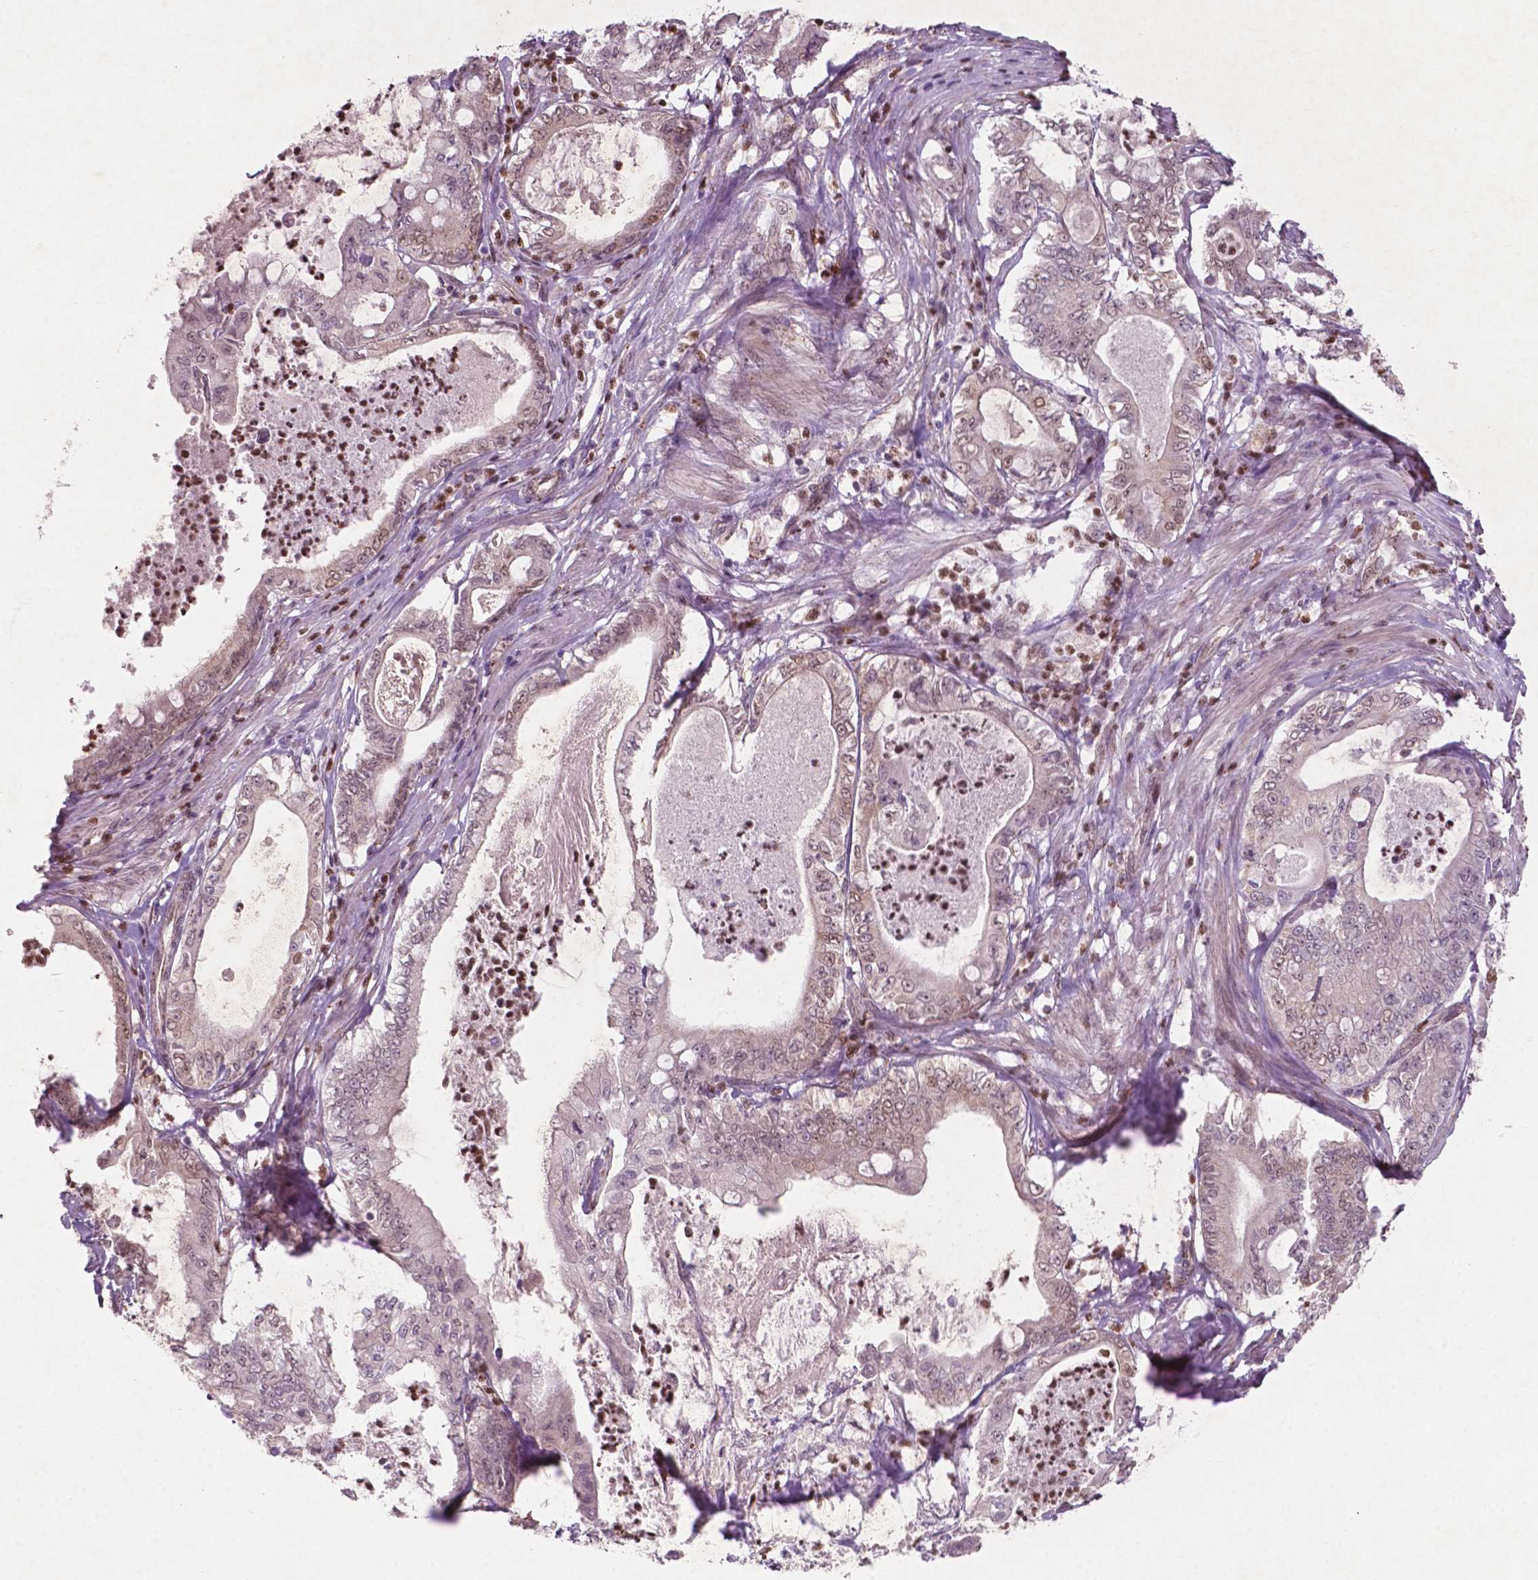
{"staining": {"intensity": "weak", "quantity": ">75%", "location": "nuclear"}, "tissue": "pancreatic cancer", "cell_type": "Tumor cells", "image_type": "cancer", "snomed": [{"axis": "morphology", "description": "Adenocarcinoma, NOS"}, {"axis": "topography", "description": "Pancreas"}], "caption": "The micrograph demonstrates a brown stain indicating the presence of a protein in the nuclear of tumor cells in pancreatic cancer. The staining was performed using DAB to visualize the protein expression in brown, while the nuclei were stained in blue with hematoxylin (Magnification: 20x).", "gene": "NFAT5", "patient": {"sex": "male", "age": 71}}